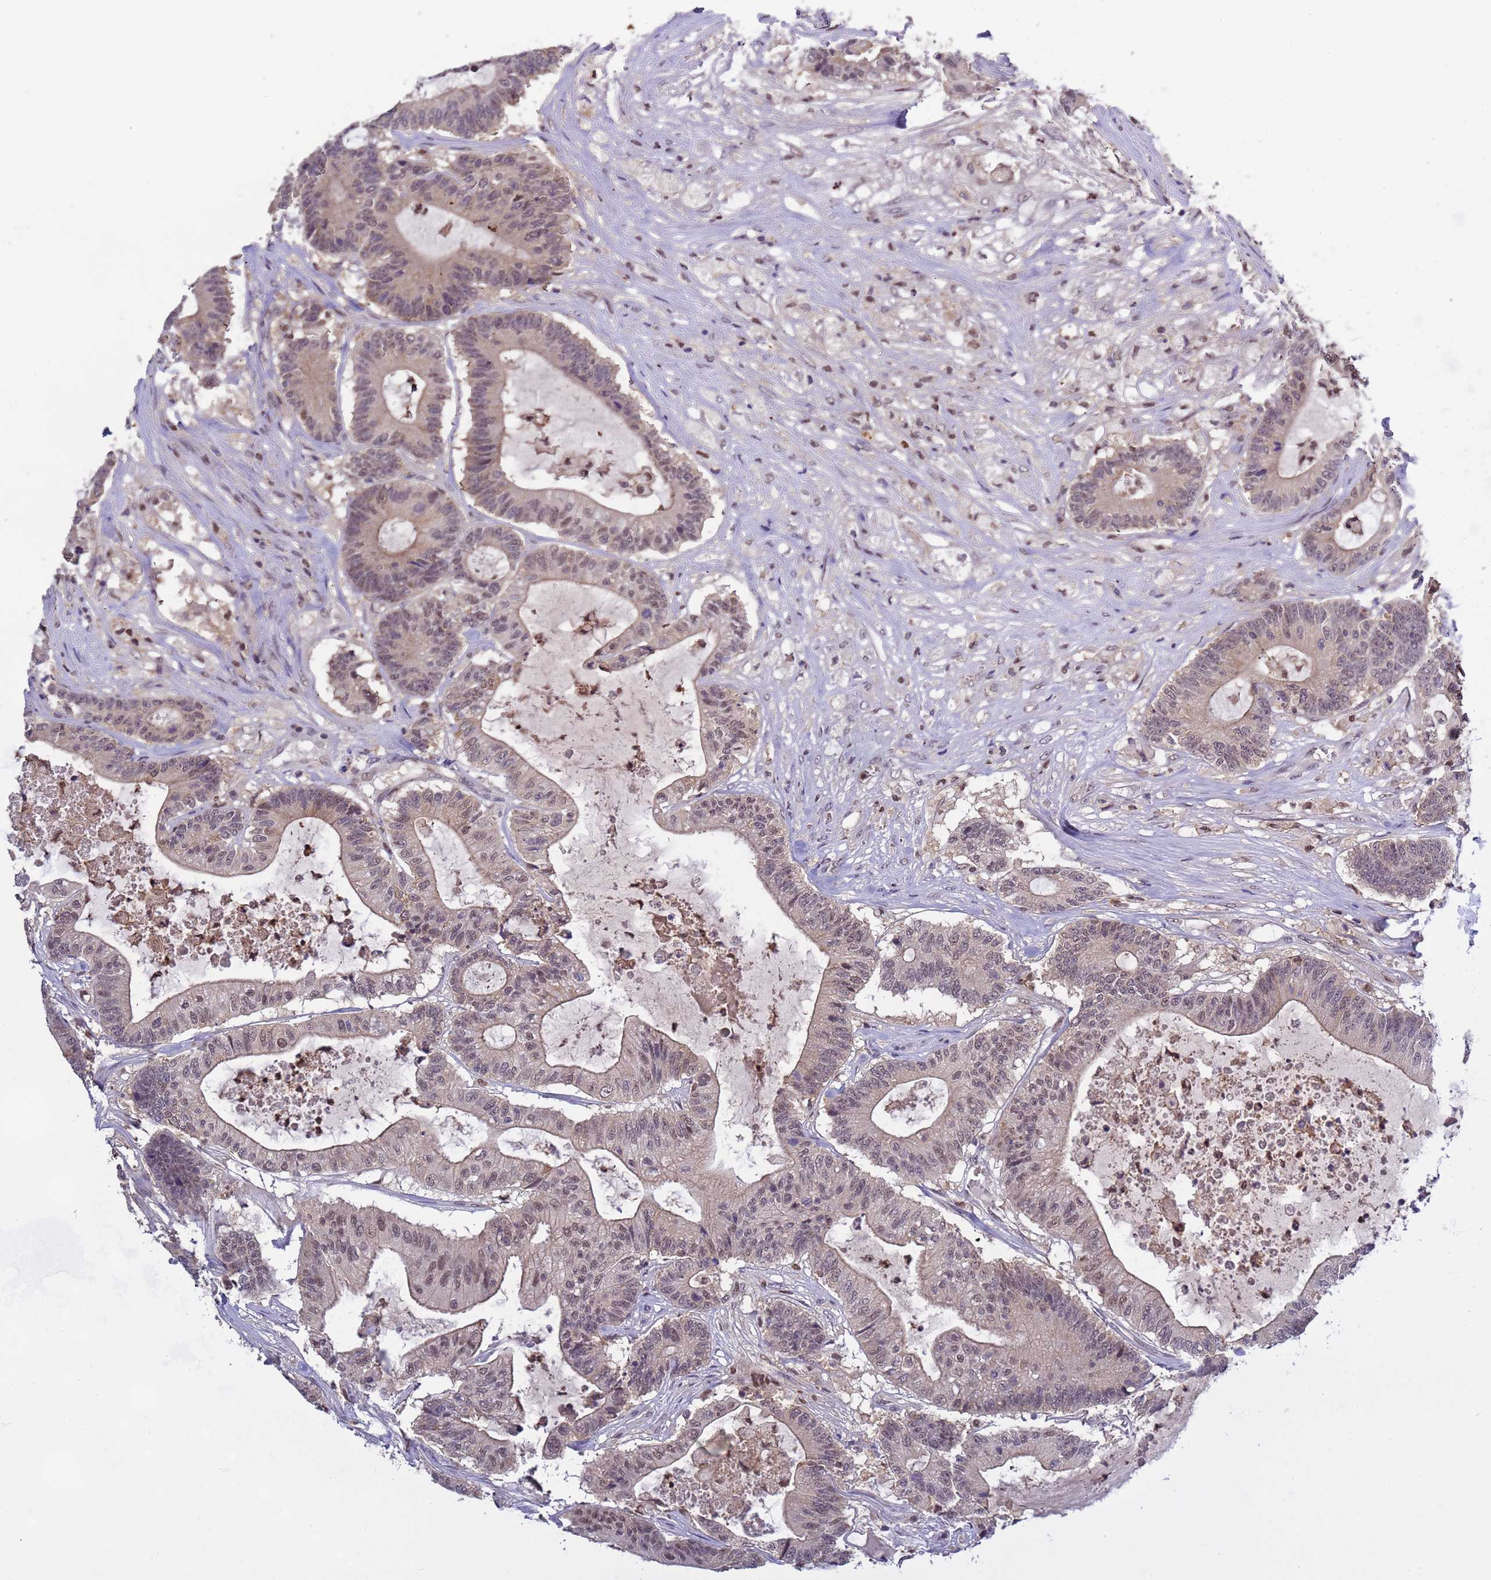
{"staining": {"intensity": "moderate", "quantity": "25%-75%", "location": "nuclear"}, "tissue": "colorectal cancer", "cell_type": "Tumor cells", "image_type": "cancer", "snomed": [{"axis": "morphology", "description": "Adenocarcinoma, NOS"}, {"axis": "topography", "description": "Colon"}], "caption": "Brown immunohistochemical staining in human colorectal adenocarcinoma shows moderate nuclear expression in about 25%-75% of tumor cells.", "gene": "CD53", "patient": {"sex": "female", "age": 84}}